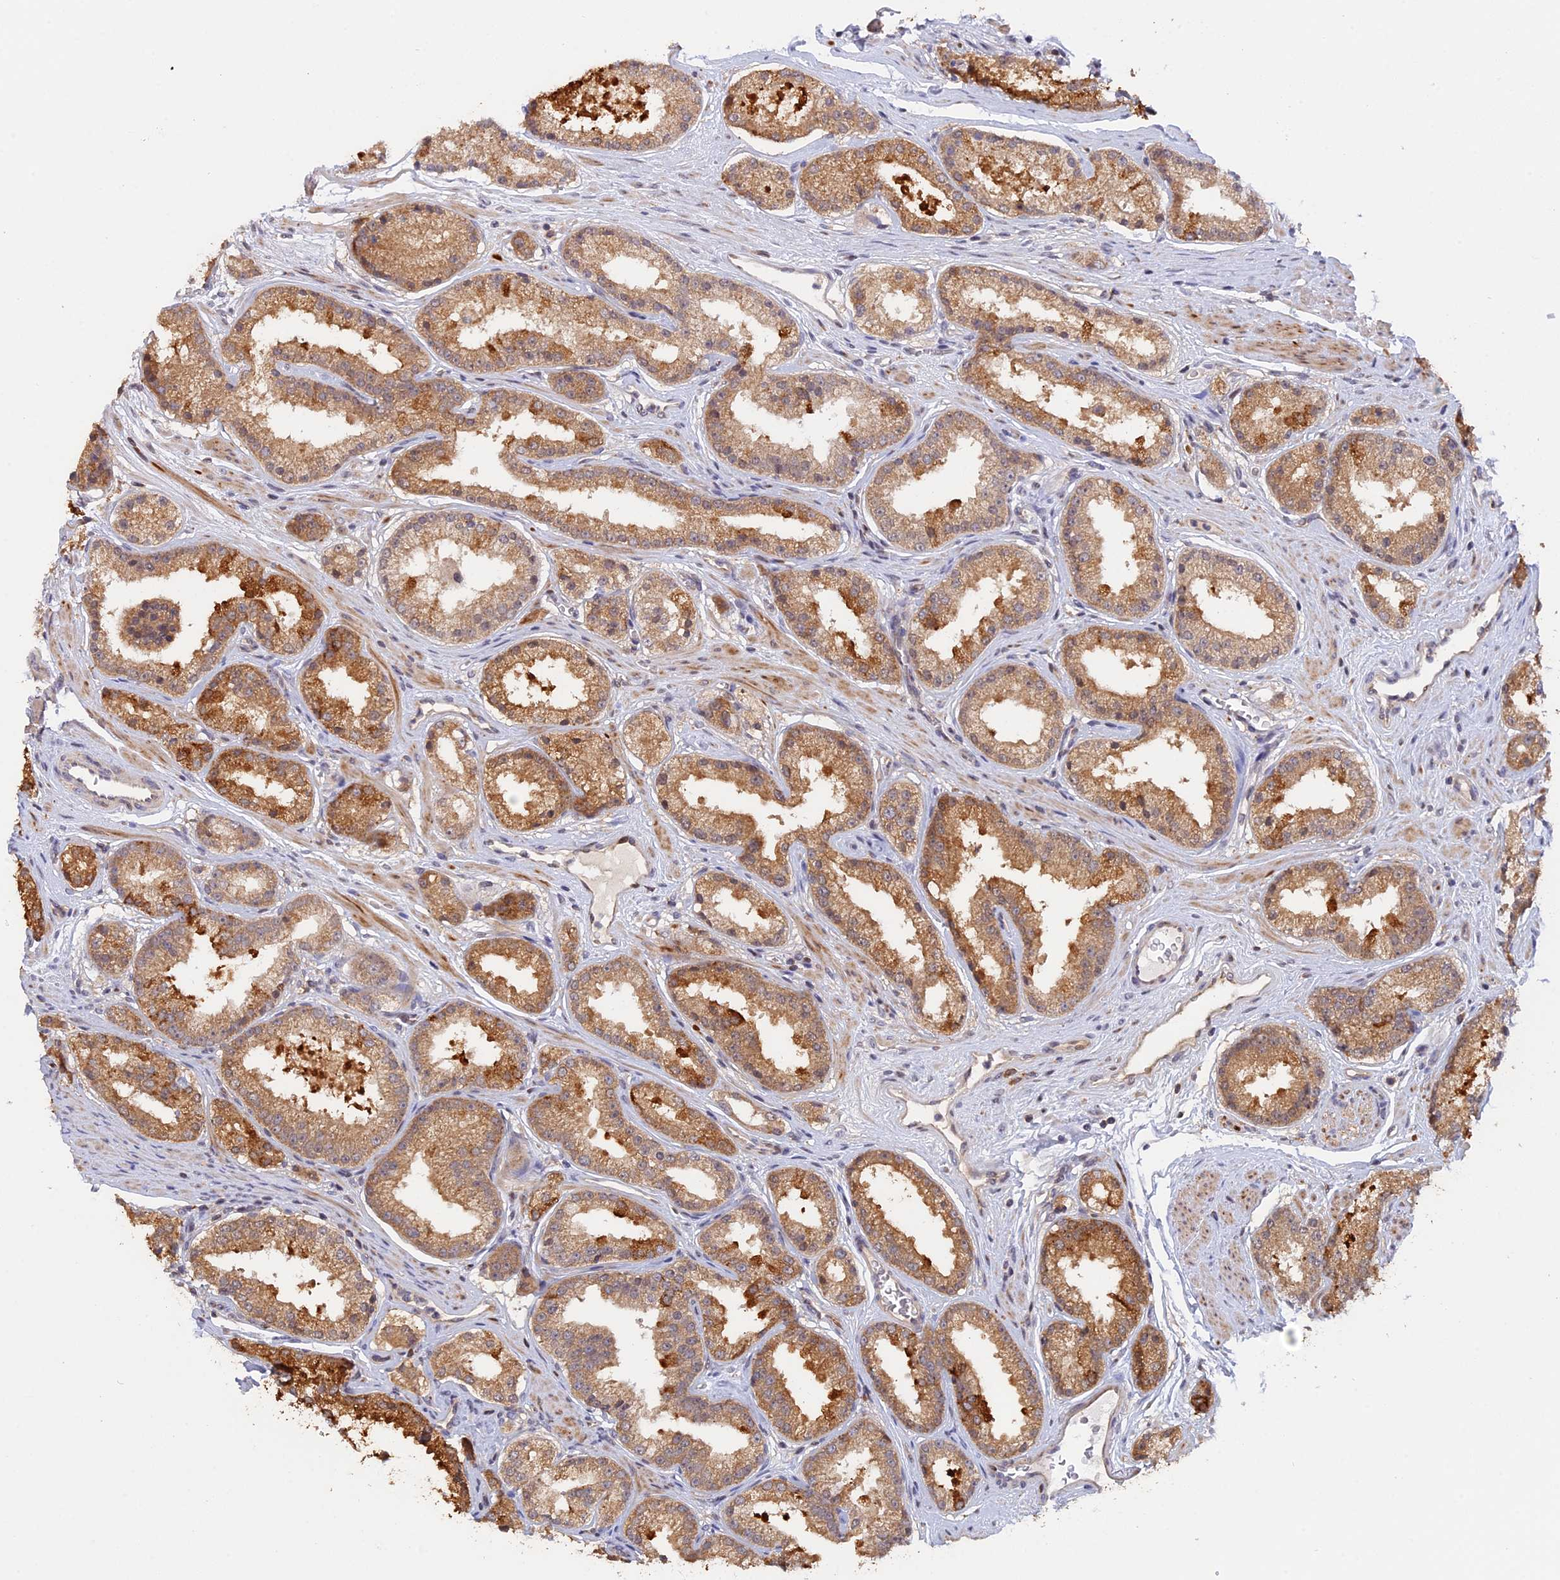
{"staining": {"intensity": "strong", "quantity": ">75%", "location": "cytoplasmic/membranous"}, "tissue": "prostate cancer", "cell_type": "Tumor cells", "image_type": "cancer", "snomed": [{"axis": "morphology", "description": "Adenocarcinoma, Low grade"}, {"axis": "topography", "description": "Prostate"}], "caption": "Immunohistochemistry of human prostate cancer demonstrates high levels of strong cytoplasmic/membranous expression in about >75% of tumor cells.", "gene": "GSKIP", "patient": {"sex": "male", "age": 59}}